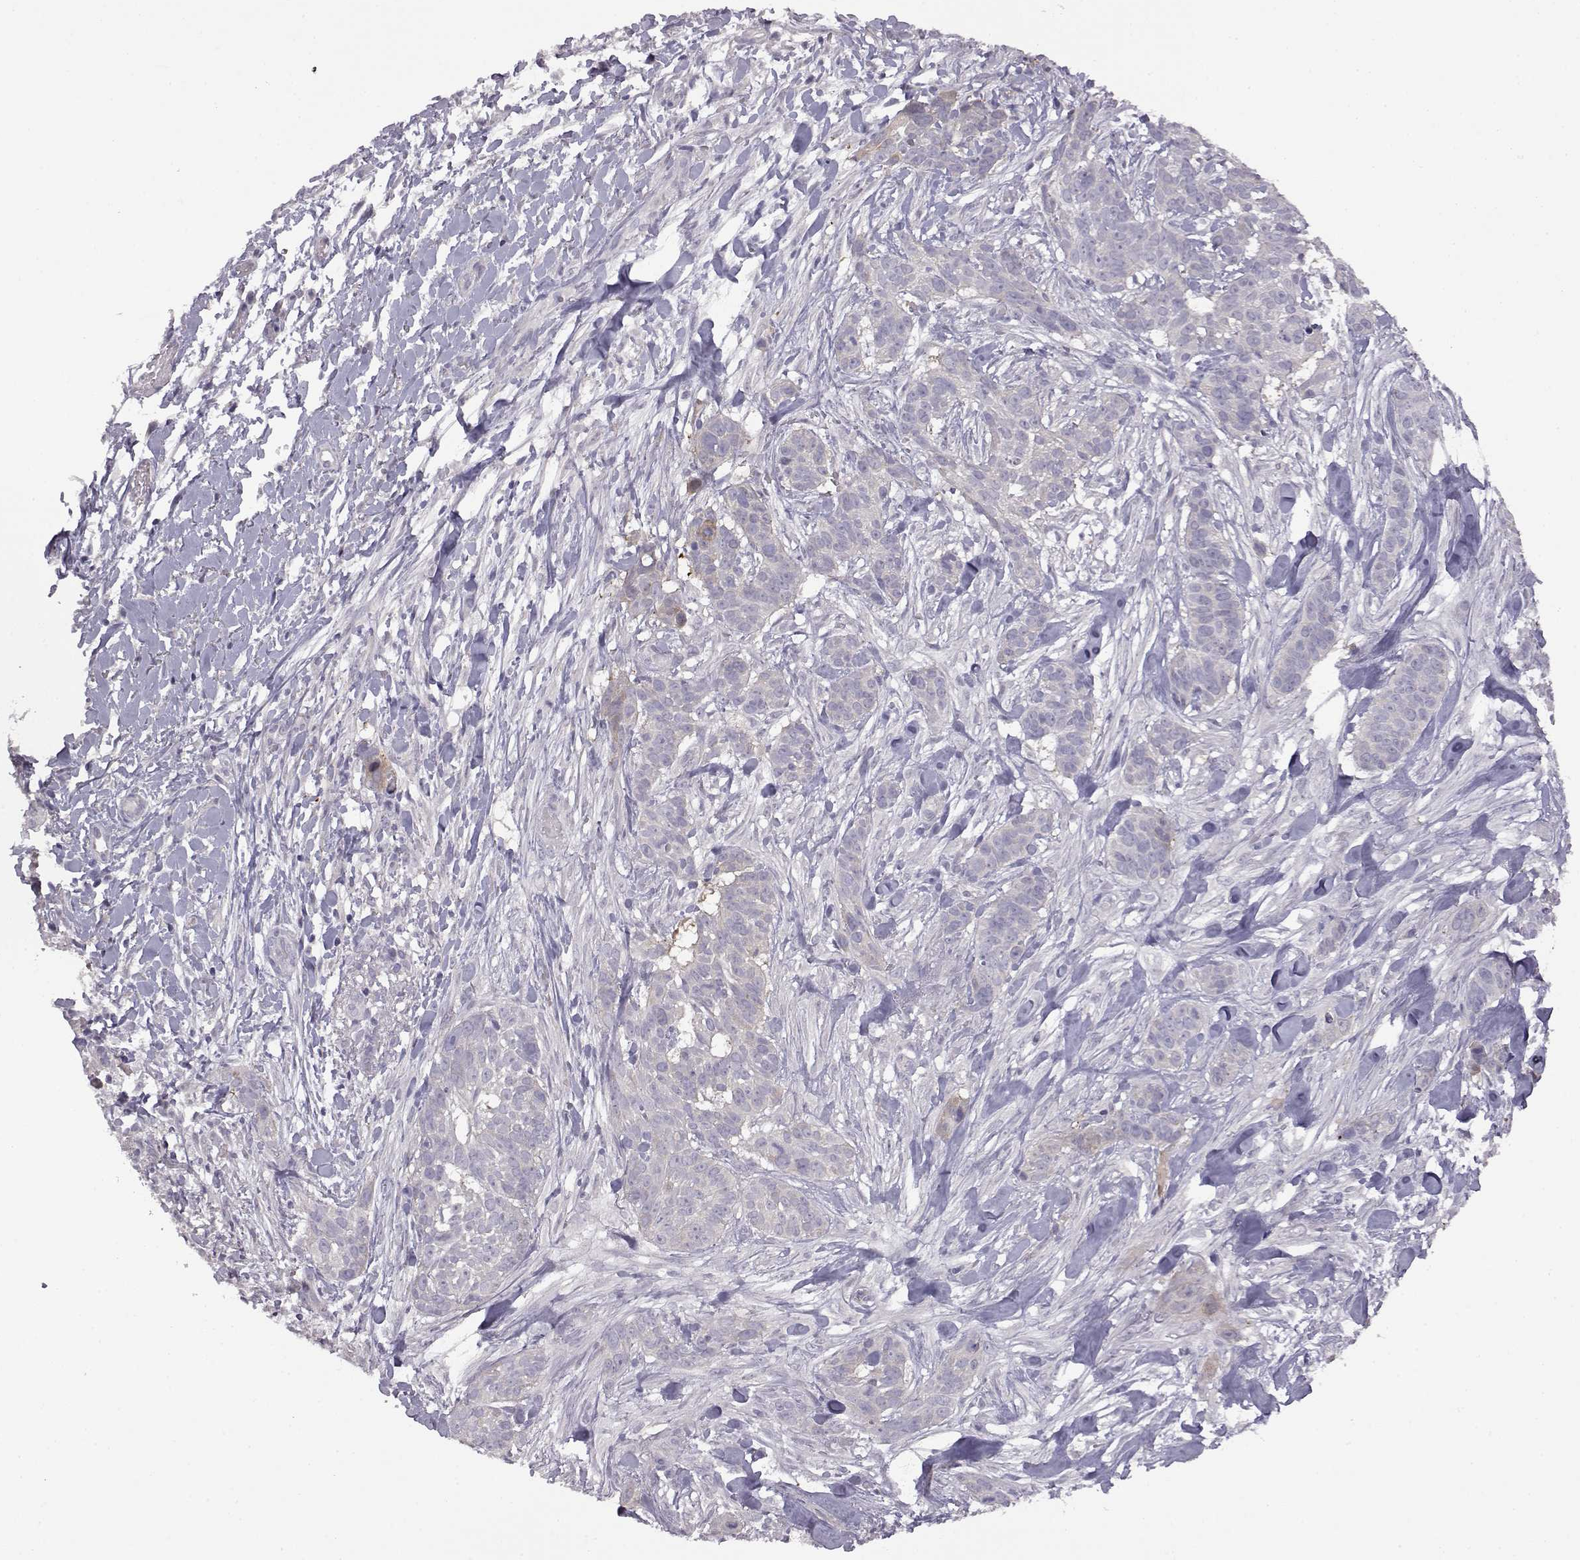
{"staining": {"intensity": "negative", "quantity": "none", "location": "none"}, "tissue": "skin cancer", "cell_type": "Tumor cells", "image_type": "cancer", "snomed": [{"axis": "morphology", "description": "Basal cell carcinoma"}, {"axis": "topography", "description": "Skin"}], "caption": "Protein analysis of skin cancer (basal cell carcinoma) shows no significant expression in tumor cells. (DAB (3,3'-diaminobenzidine) immunohistochemistry with hematoxylin counter stain).", "gene": "VGF", "patient": {"sex": "male", "age": 87}}